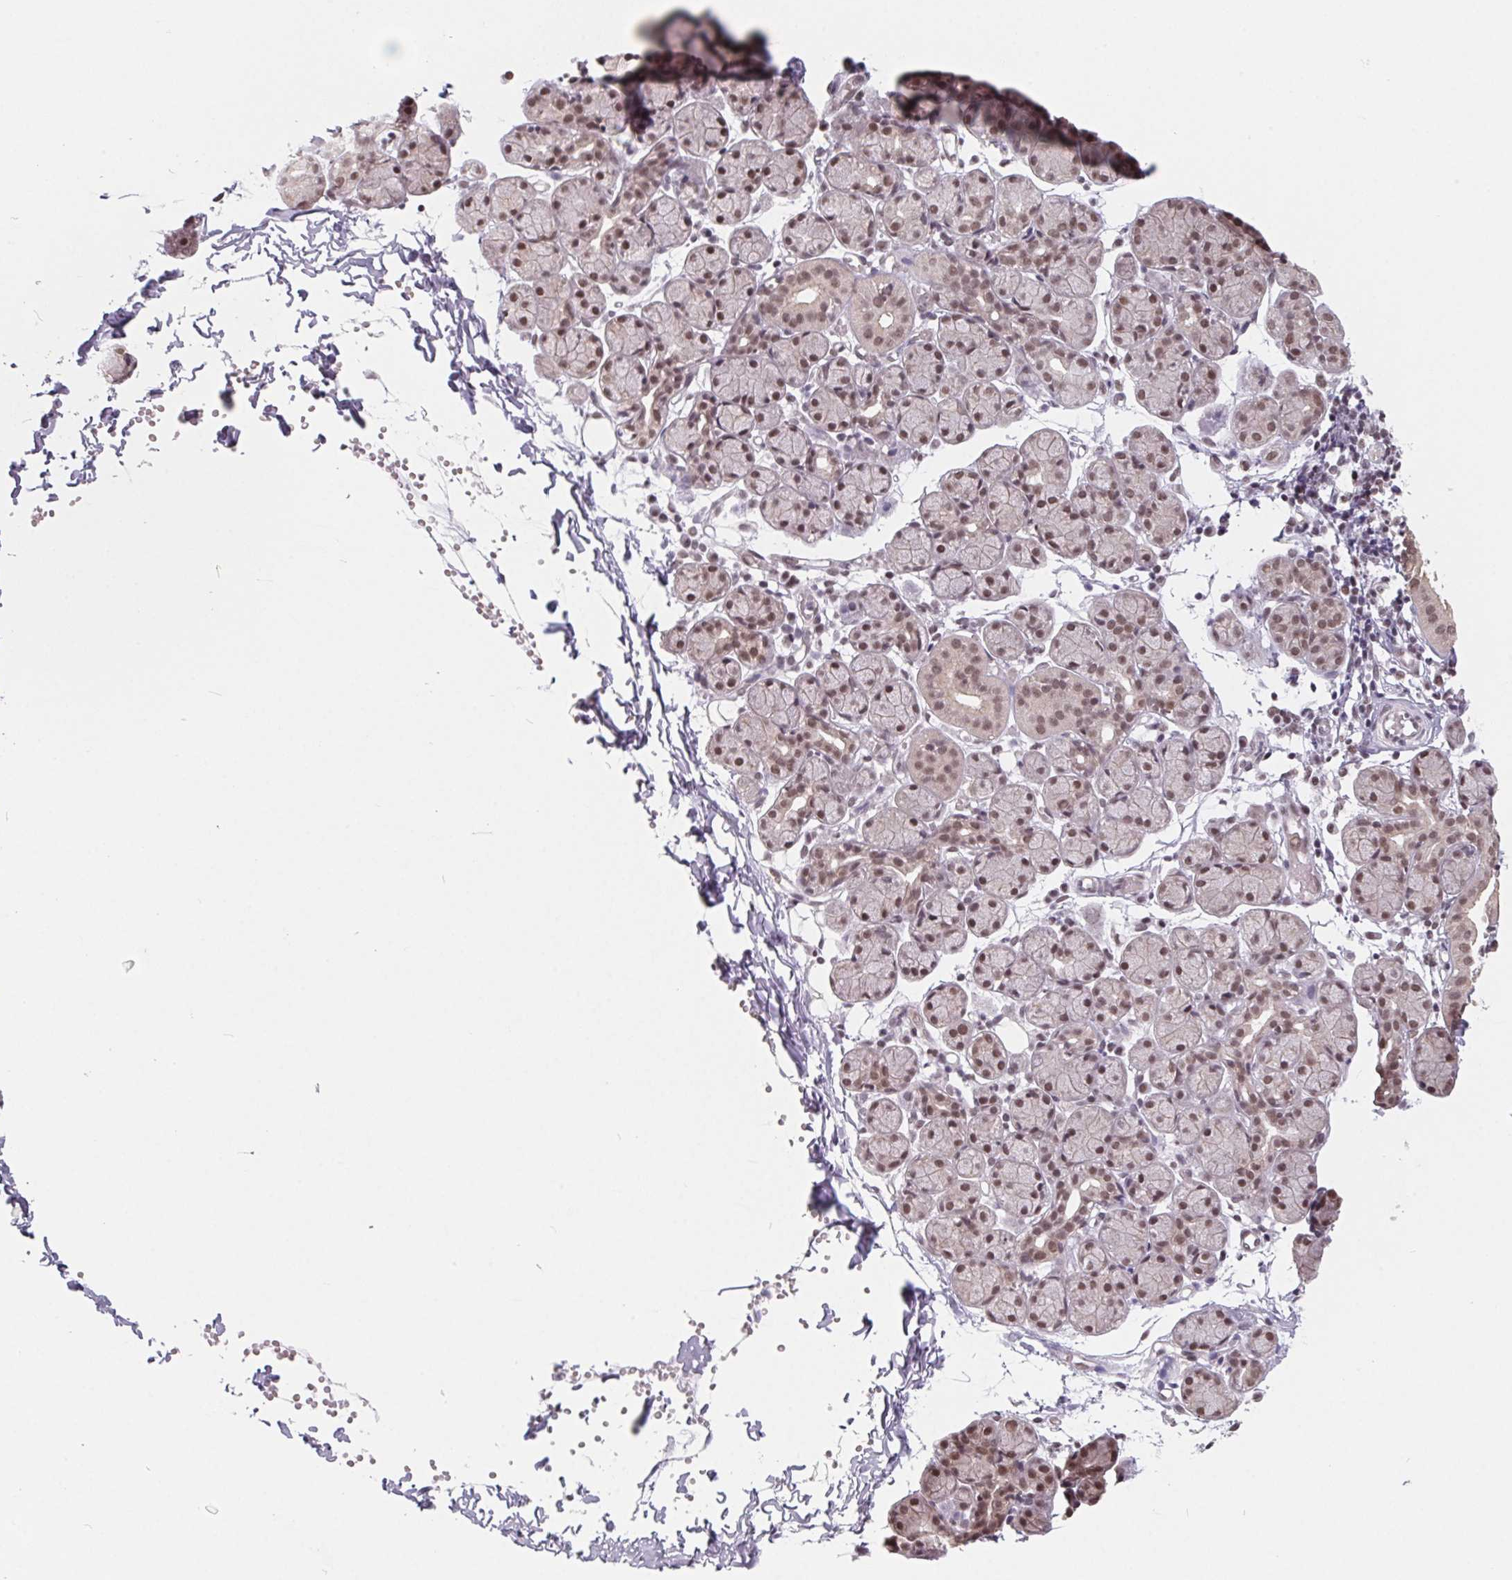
{"staining": {"intensity": "moderate", "quantity": "25%-75%", "location": "nuclear"}, "tissue": "salivary gland", "cell_type": "Glandular cells", "image_type": "normal", "snomed": [{"axis": "morphology", "description": "Normal tissue, NOS"}, {"axis": "morphology", "description": "Inflammation, NOS"}, {"axis": "topography", "description": "Lymph node"}, {"axis": "topography", "description": "Salivary gland"}], "caption": "Protein expression analysis of benign human salivary gland reveals moderate nuclear staining in approximately 25%-75% of glandular cells.", "gene": "TCERG1", "patient": {"sex": "male", "age": 3}}